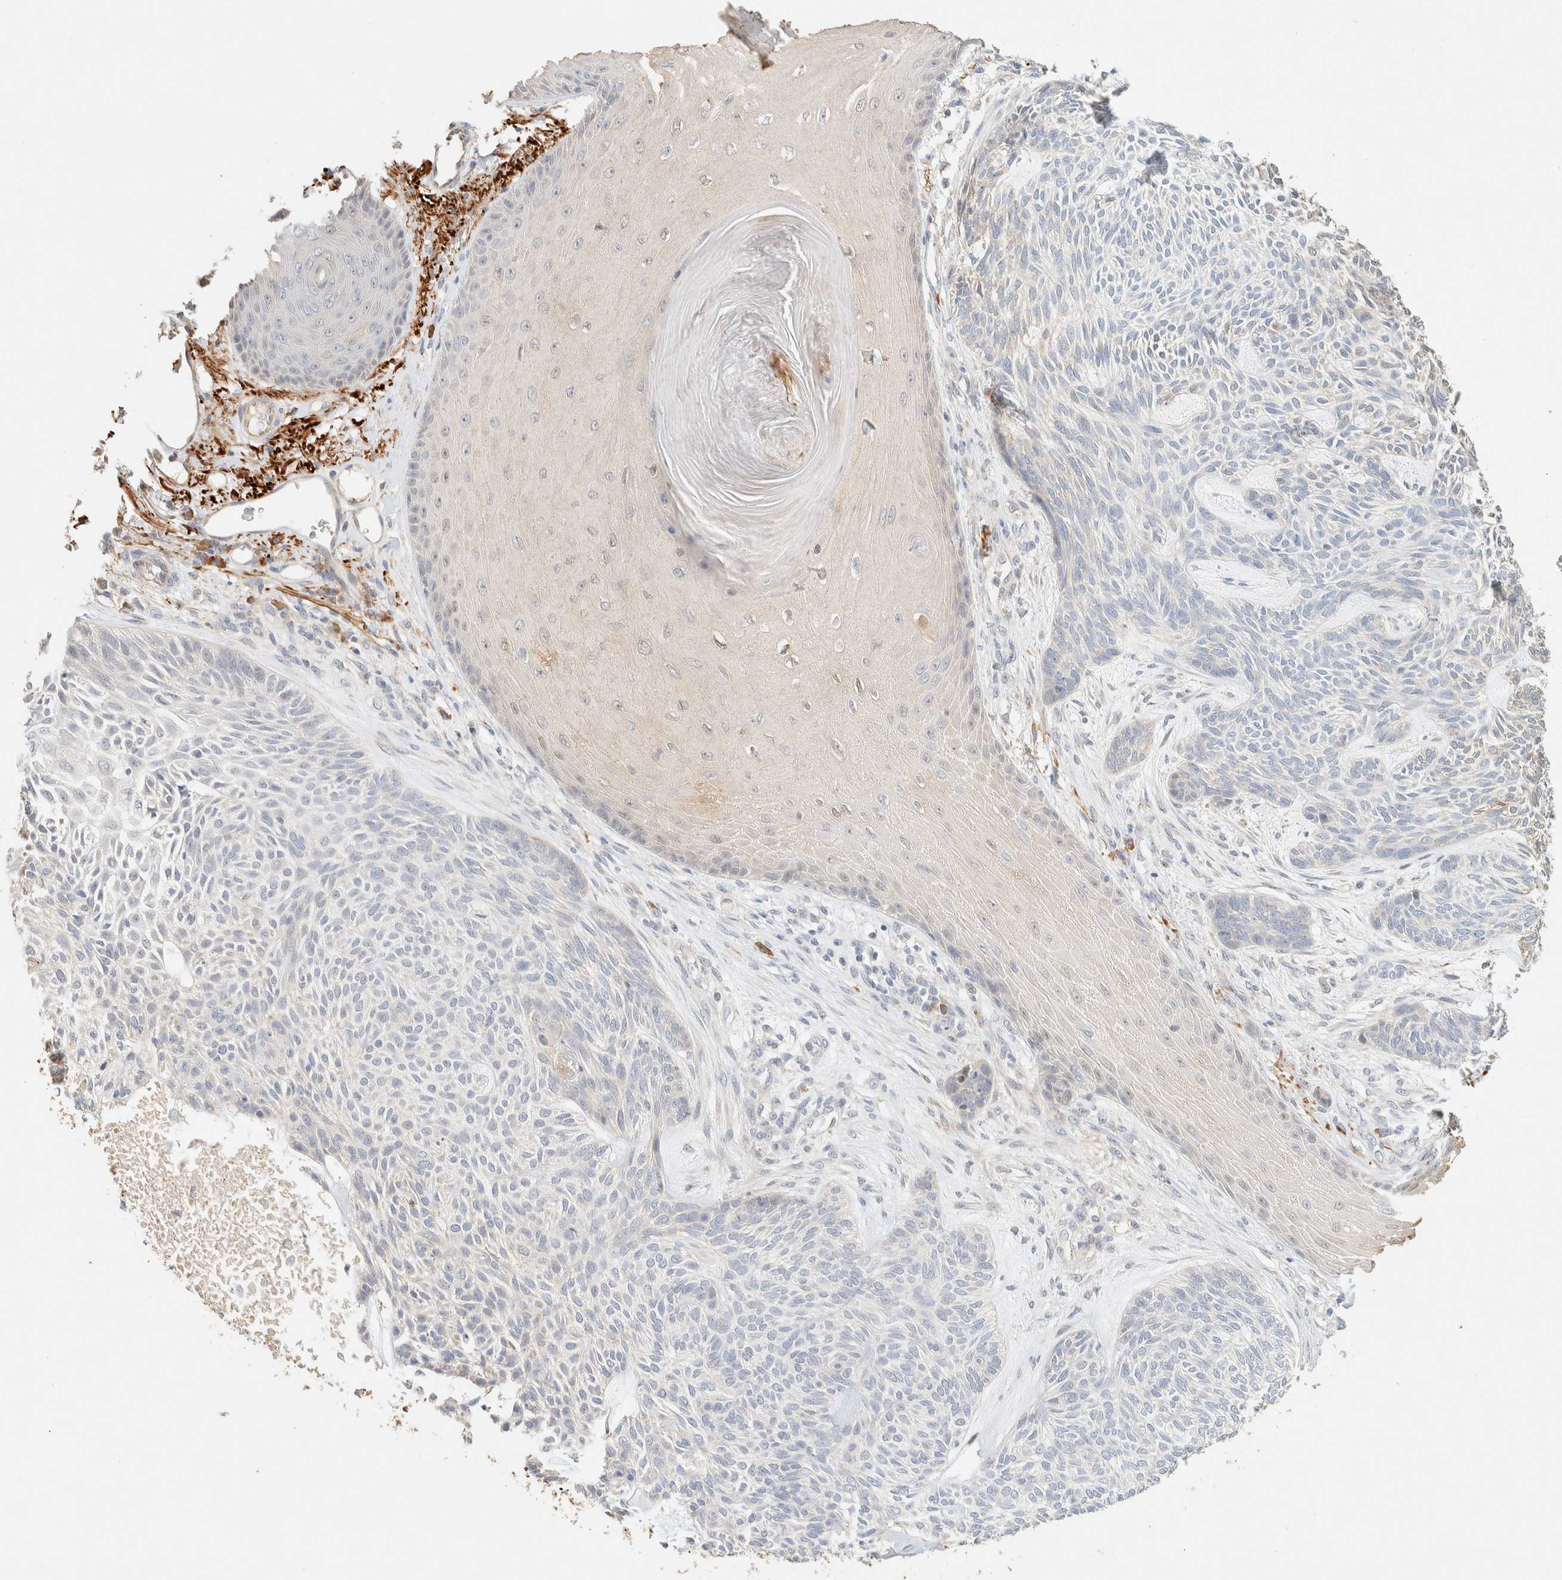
{"staining": {"intensity": "negative", "quantity": "none", "location": "none"}, "tissue": "skin cancer", "cell_type": "Tumor cells", "image_type": "cancer", "snomed": [{"axis": "morphology", "description": "Basal cell carcinoma"}, {"axis": "topography", "description": "Skin"}], "caption": "Immunohistochemistry of human skin basal cell carcinoma displays no staining in tumor cells.", "gene": "TTC3", "patient": {"sex": "male", "age": 55}}